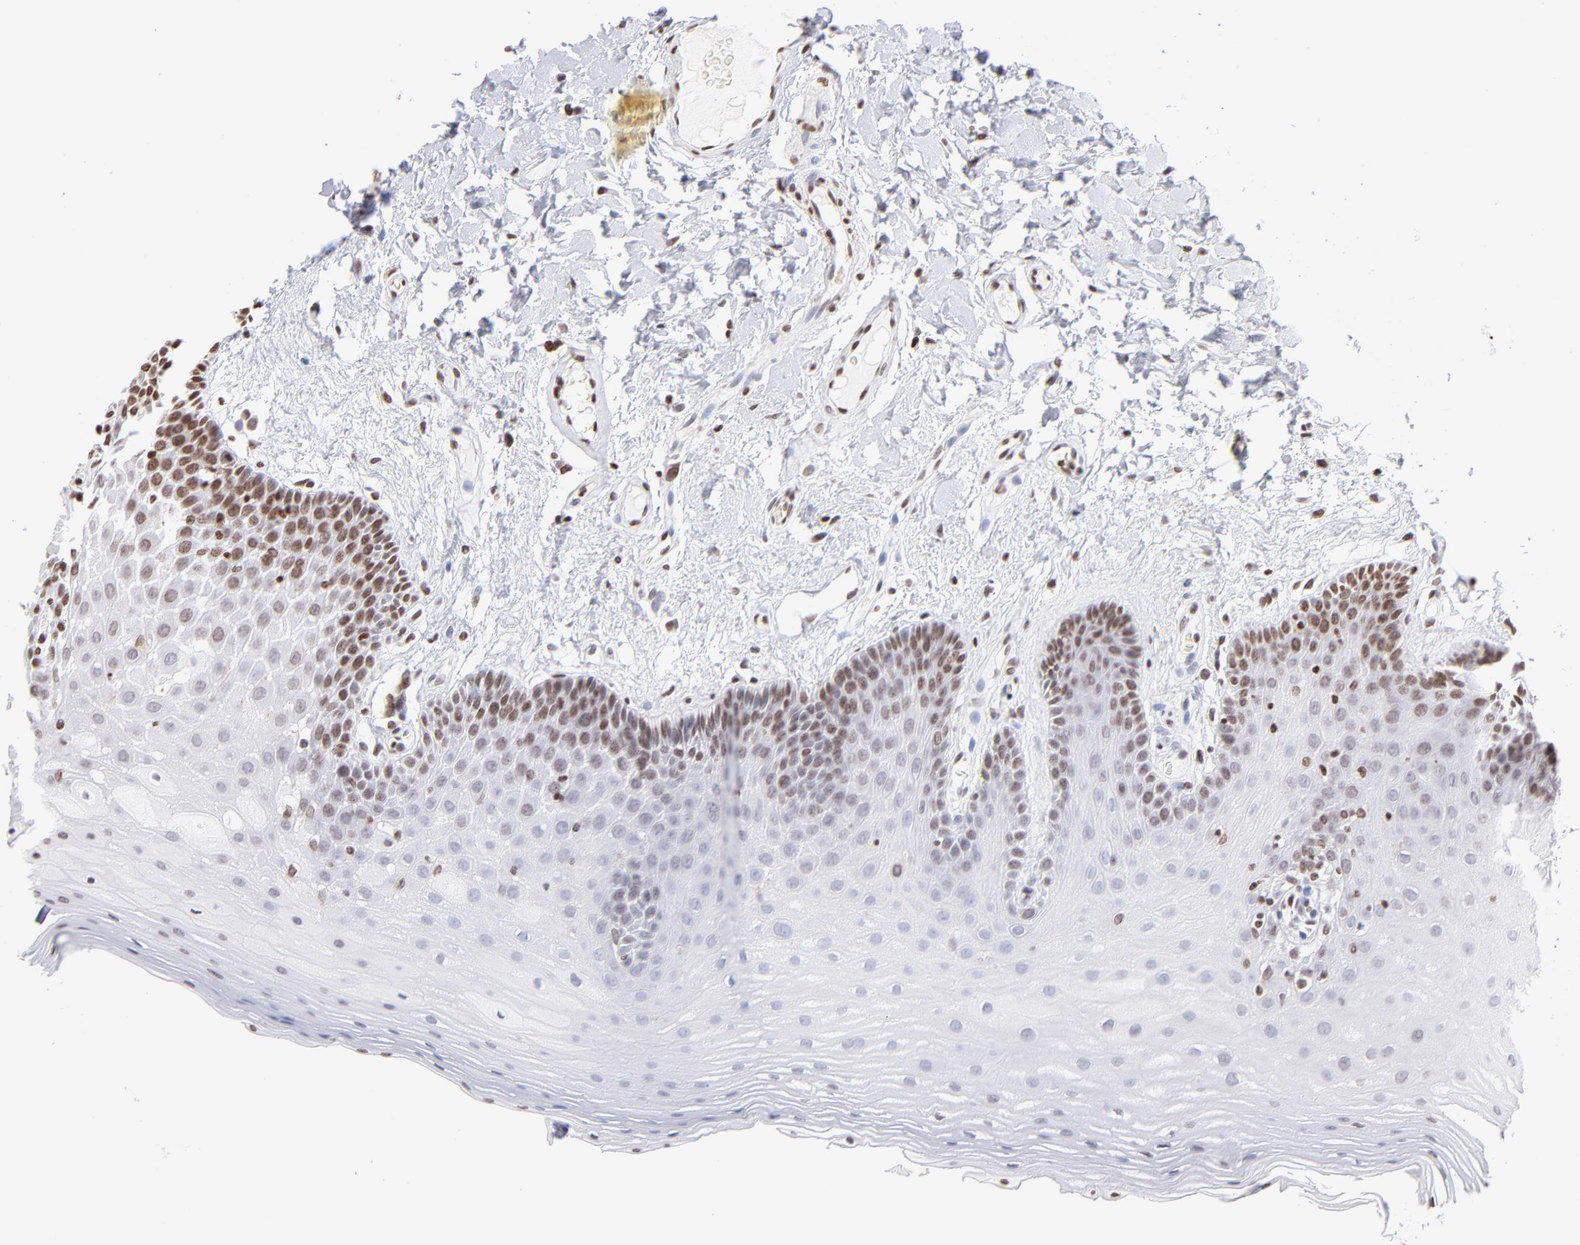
{"staining": {"intensity": "moderate", "quantity": ">75%", "location": "nuclear"}, "tissue": "oral mucosa", "cell_type": "Squamous epithelial cells", "image_type": "normal", "snomed": [{"axis": "morphology", "description": "Normal tissue, NOS"}, {"axis": "morphology", "description": "Squamous cell carcinoma, NOS"}, {"axis": "topography", "description": "Skeletal muscle"}, {"axis": "topography", "description": "Oral tissue"}, {"axis": "topography", "description": "Head-Neck"}], "caption": "Approximately >75% of squamous epithelial cells in unremarkable oral mucosa exhibit moderate nuclear protein positivity as visualized by brown immunohistochemical staining.", "gene": "RTL4", "patient": {"sex": "male", "age": 71}}